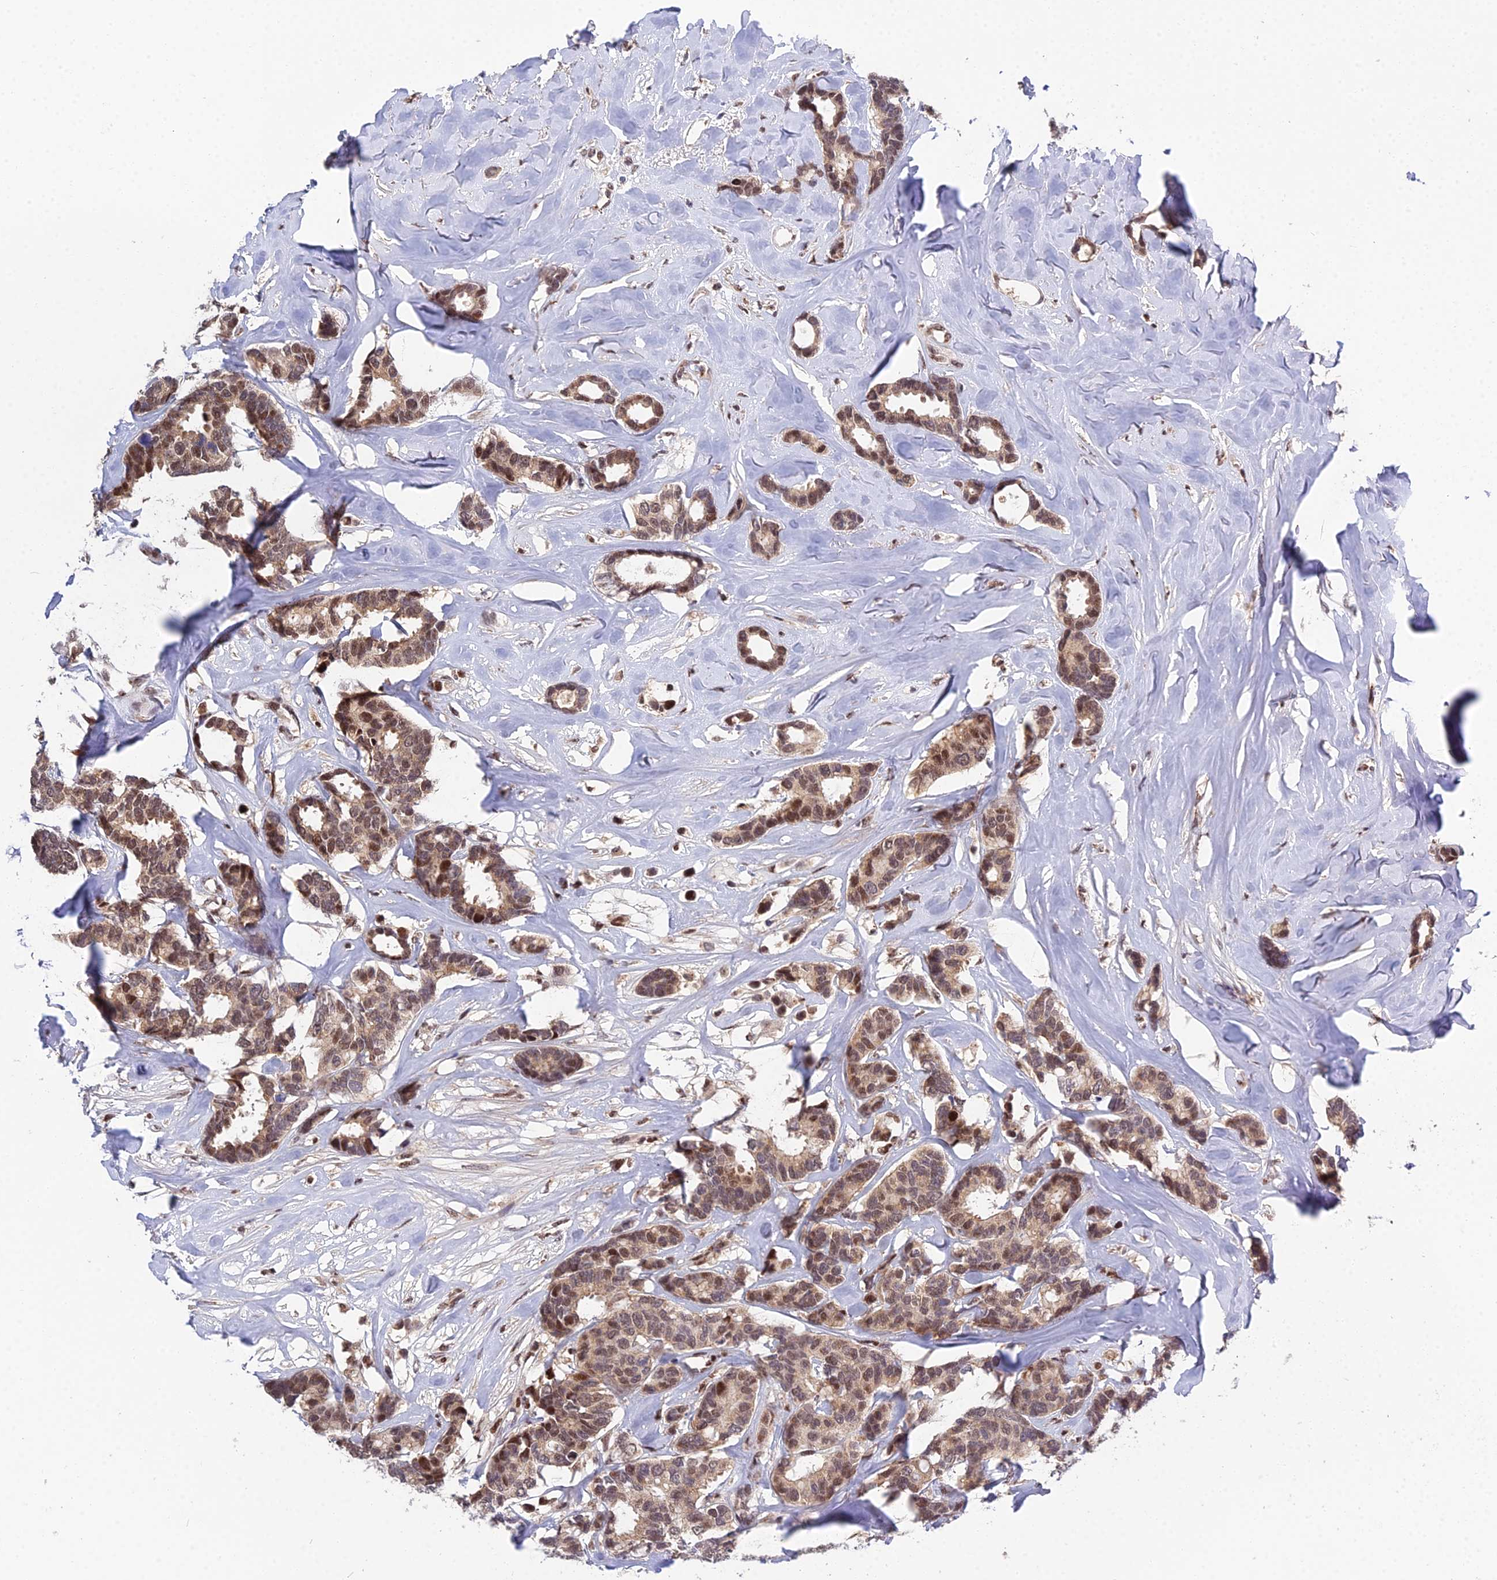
{"staining": {"intensity": "moderate", "quantity": ">75%", "location": "cytoplasmic/membranous,nuclear"}, "tissue": "breast cancer", "cell_type": "Tumor cells", "image_type": "cancer", "snomed": [{"axis": "morphology", "description": "Duct carcinoma"}, {"axis": "topography", "description": "Breast"}], "caption": "IHC micrograph of invasive ductal carcinoma (breast) stained for a protein (brown), which shows medium levels of moderate cytoplasmic/membranous and nuclear positivity in about >75% of tumor cells.", "gene": "ARL2", "patient": {"sex": "female", "age": 87}}